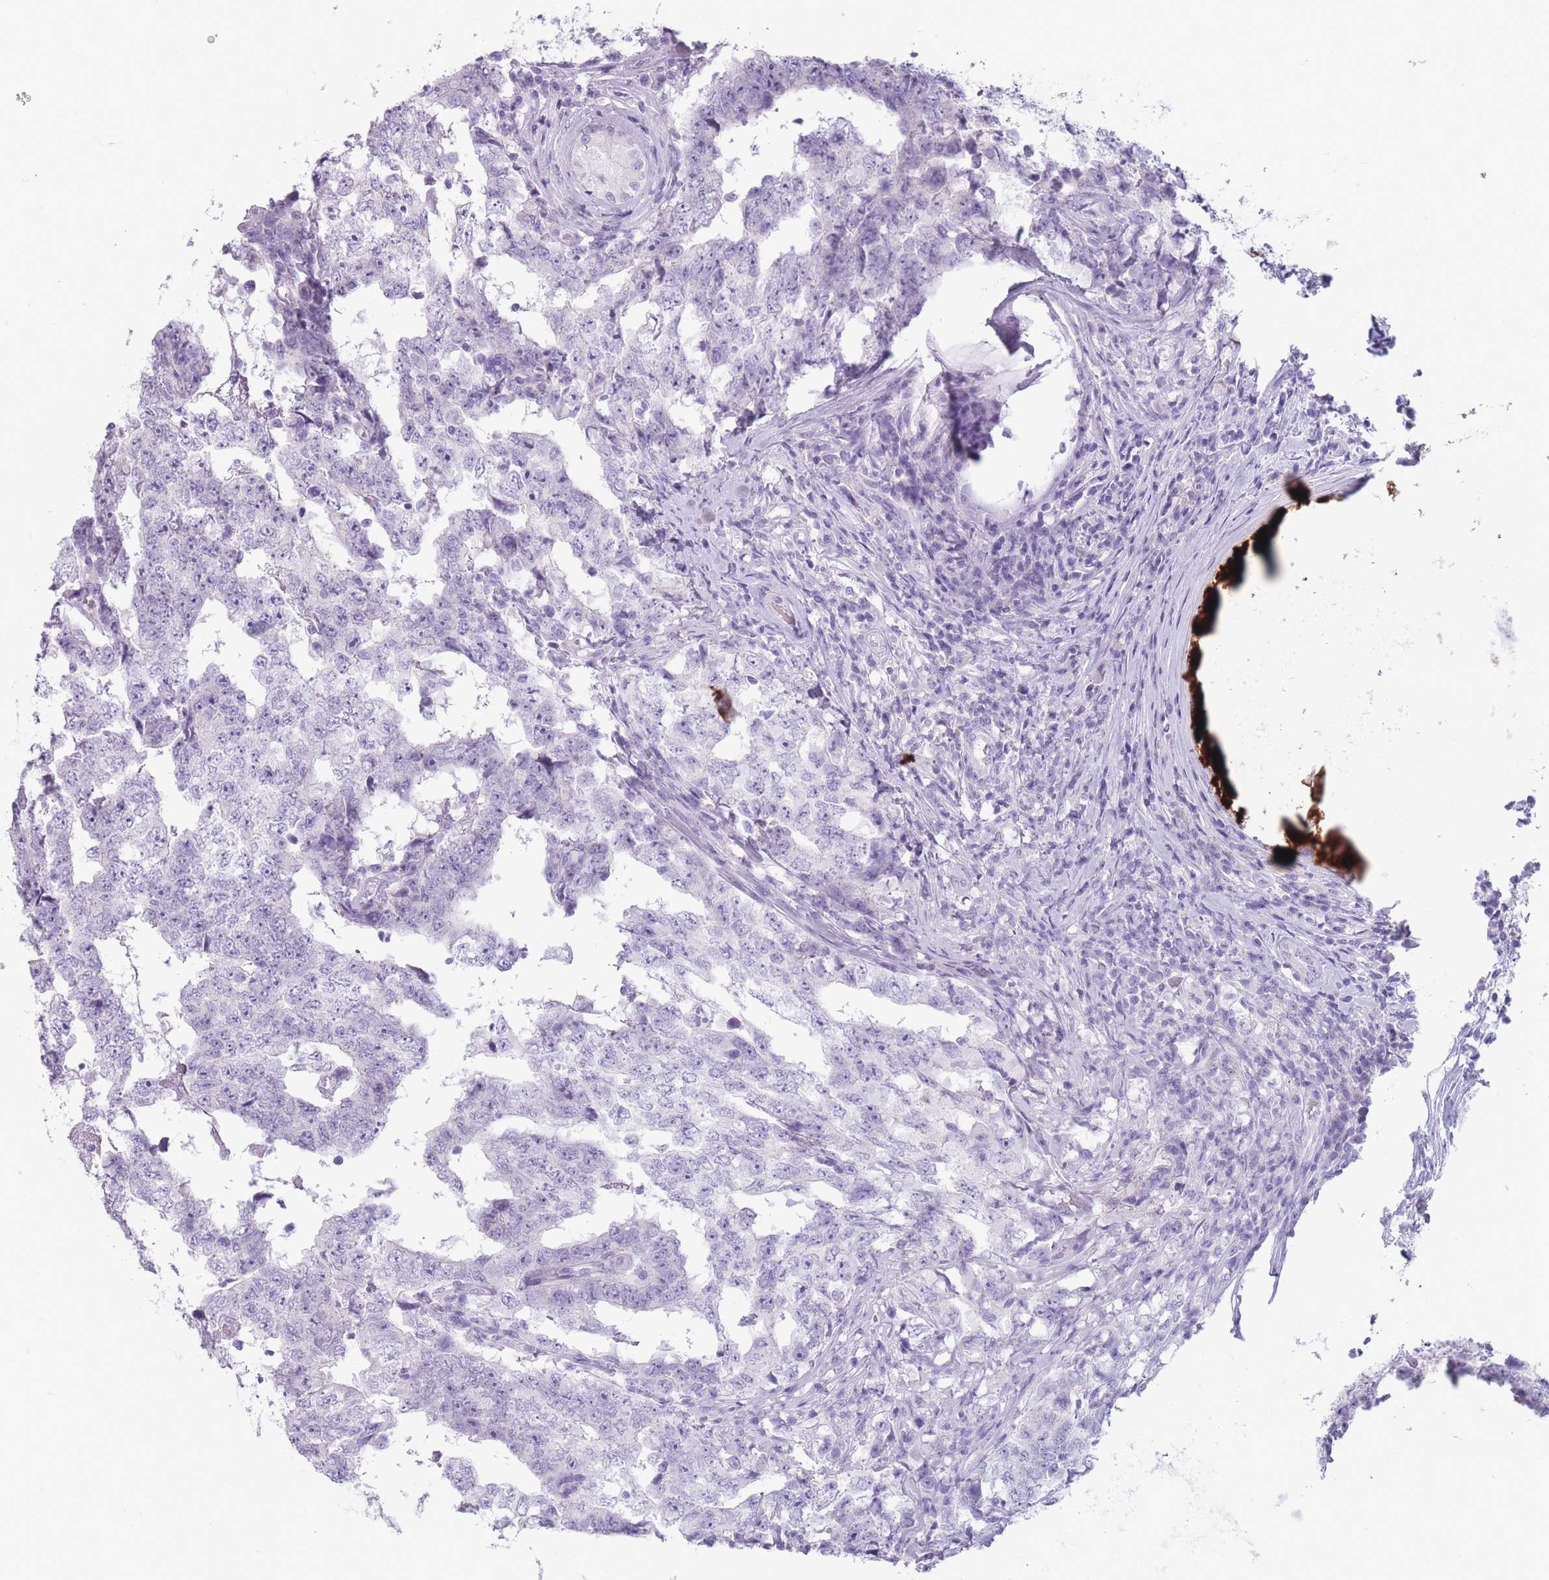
{"staining": {"intensity": "negative", "quantity": "none", "location": "none"}, "tissue": "testis cancer", "cell_type": "Tumor cells", "image_type": "cancer", "snomed": [{"axis": "morphology", "description": "Carcinoma, Embryonal, NOS"}, {"axis": "topography", "description": "Testis"}], "caption": "IHC micrograph of neoplastic tissue: human embryonal carcinoma (testis) stained with DAB (3,3'-diaminobenzidine) demonstrates no significant protein staining in tumor cells.", "gene": "CCNO", "patient": {"sex": "male", "age": 25}}